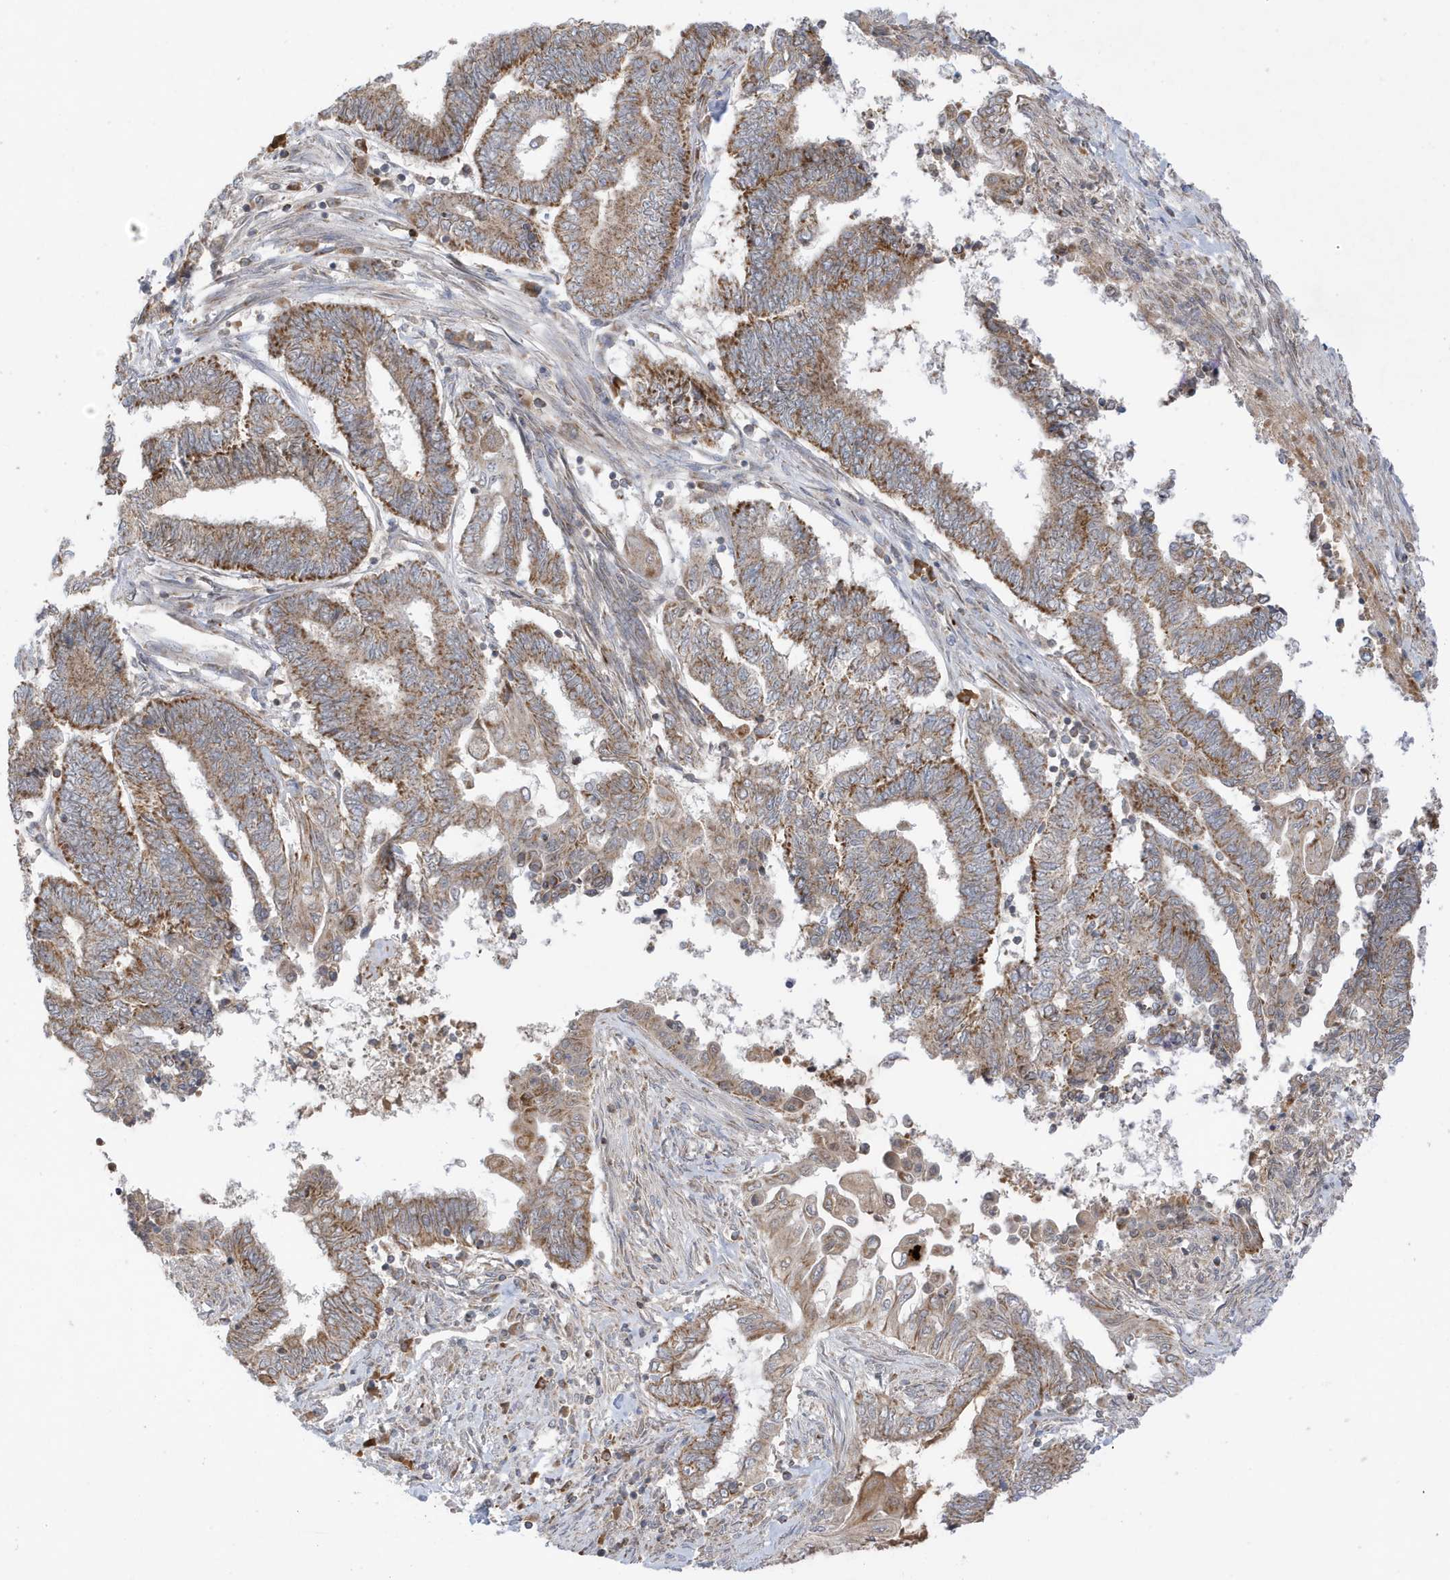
{"staining": {"intensity": "moderate", "quantity": ">75%", "location": "cytoplasmic/membranous"}, "tissue": "endometrial cancer", "cell_type": "Tumor cells", "image_type": "cancer", "snomed": [{"axis": "morphology", "description": "Adenocarcinoma, NOS"}, {"axis": "topography", "description": "Uterus"}, {"axis": "topography", "description": "Endometrium"}], "caption": "Protein expression analysis of human endometrial cancer reveals moderate cytoplasmic/membranous staining in approximately >75% of tumor cells. (IHC, brightfield microscopy, high magnification).", "gene": "NPPC", "patient": {"sex": "female", "age": 70}}